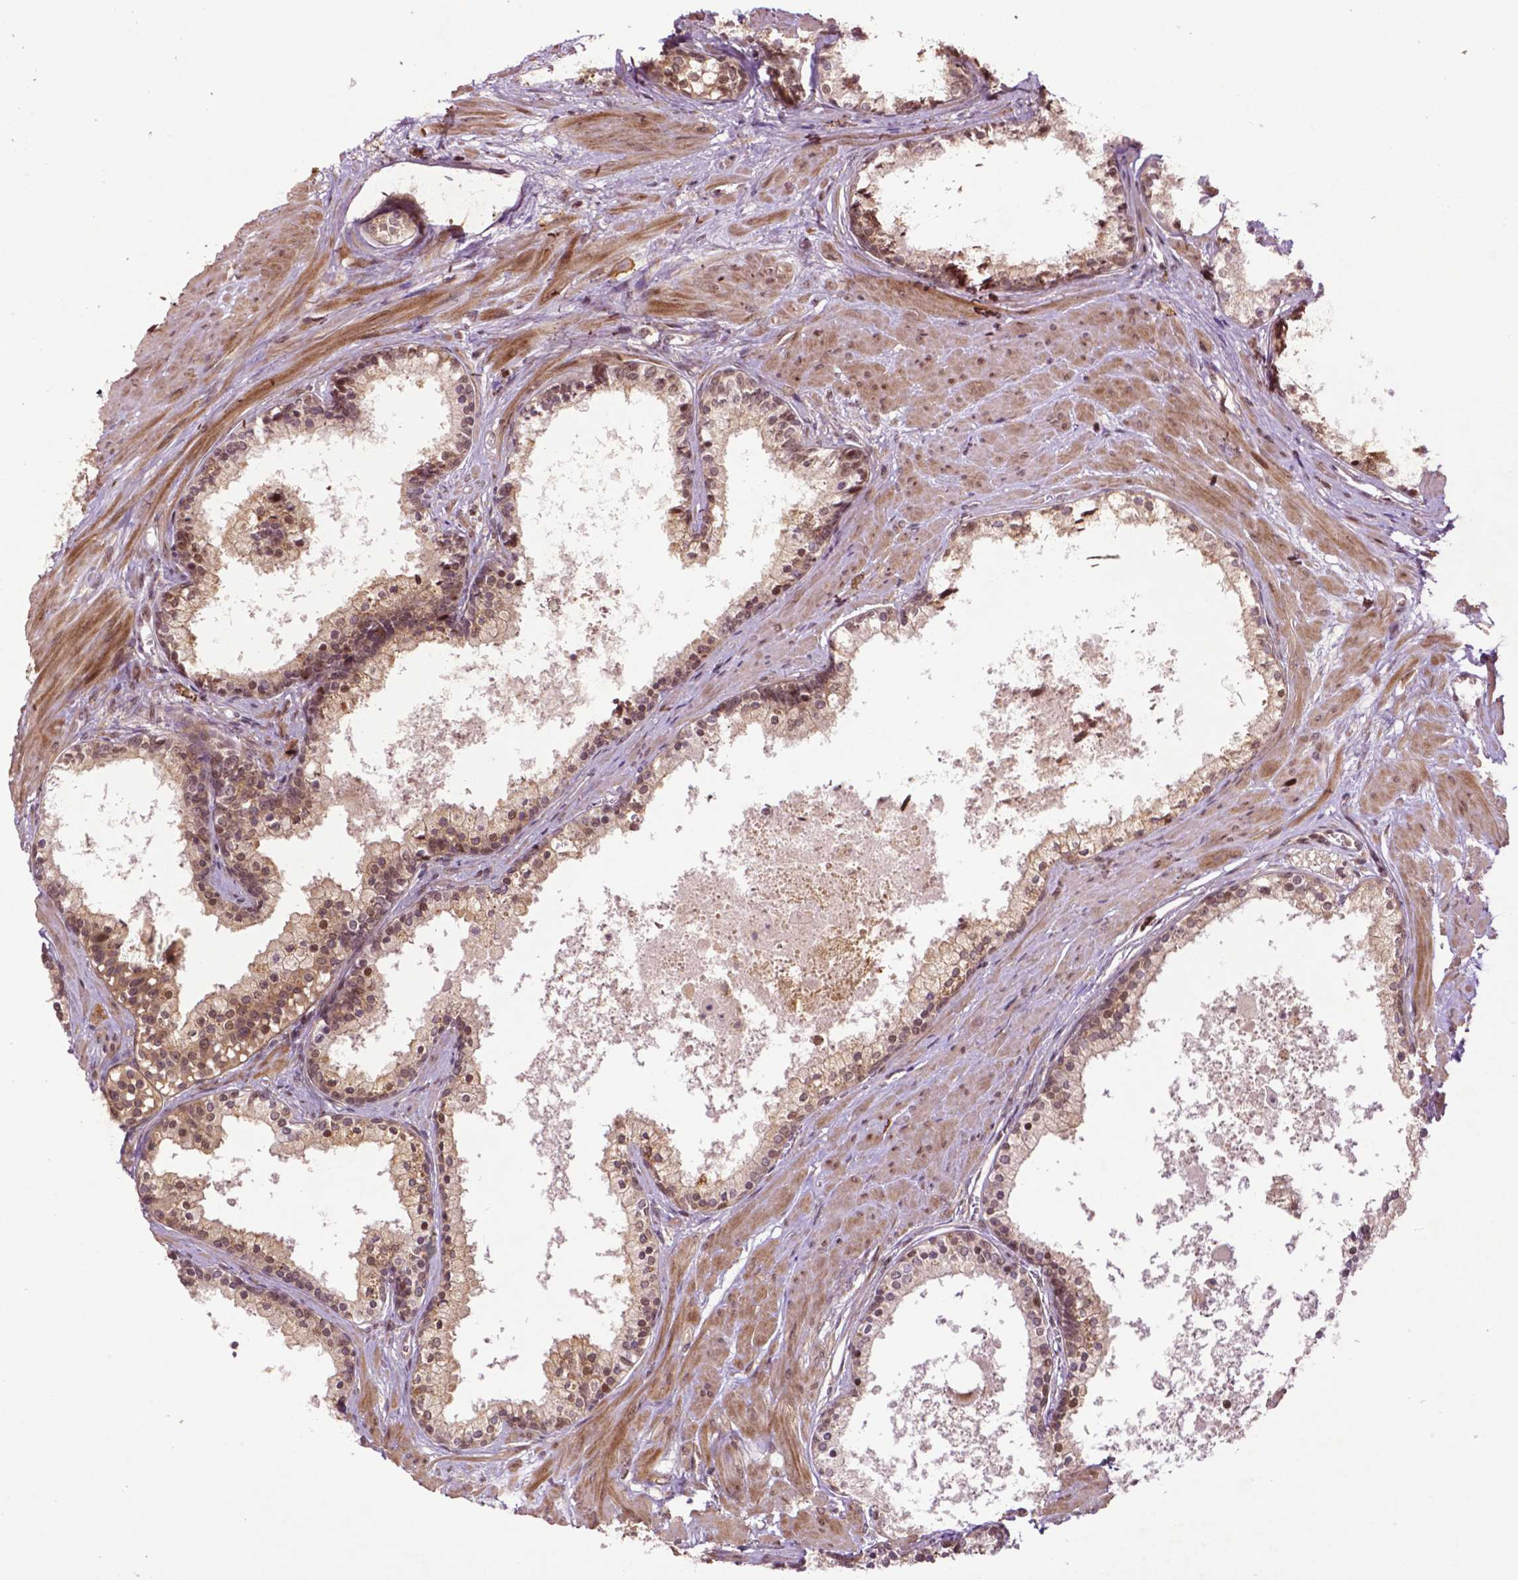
{"staining": {"intensity": "moderate", "quantity": ">75%", "location": "cytoplasmic/membranous,nuclear"}, "tissue": "prostate", "cell_type": "Glandular cells", "image_type": "normal", "snomed": [{"axis": "morphology", "description": "Normal tissue, NOS"}, {"axis": "topography", "description": "Prostate"}], "caption": "Prostate stained with immunohistochemistry shows moderate cytoplasmic/membranous,nuclear positivity in about >75% of glandular cells. (IHC, brightfield microscopy, high magnification).", "gene": "TMX2", "patient": {"sex": "male", "age": 61}}